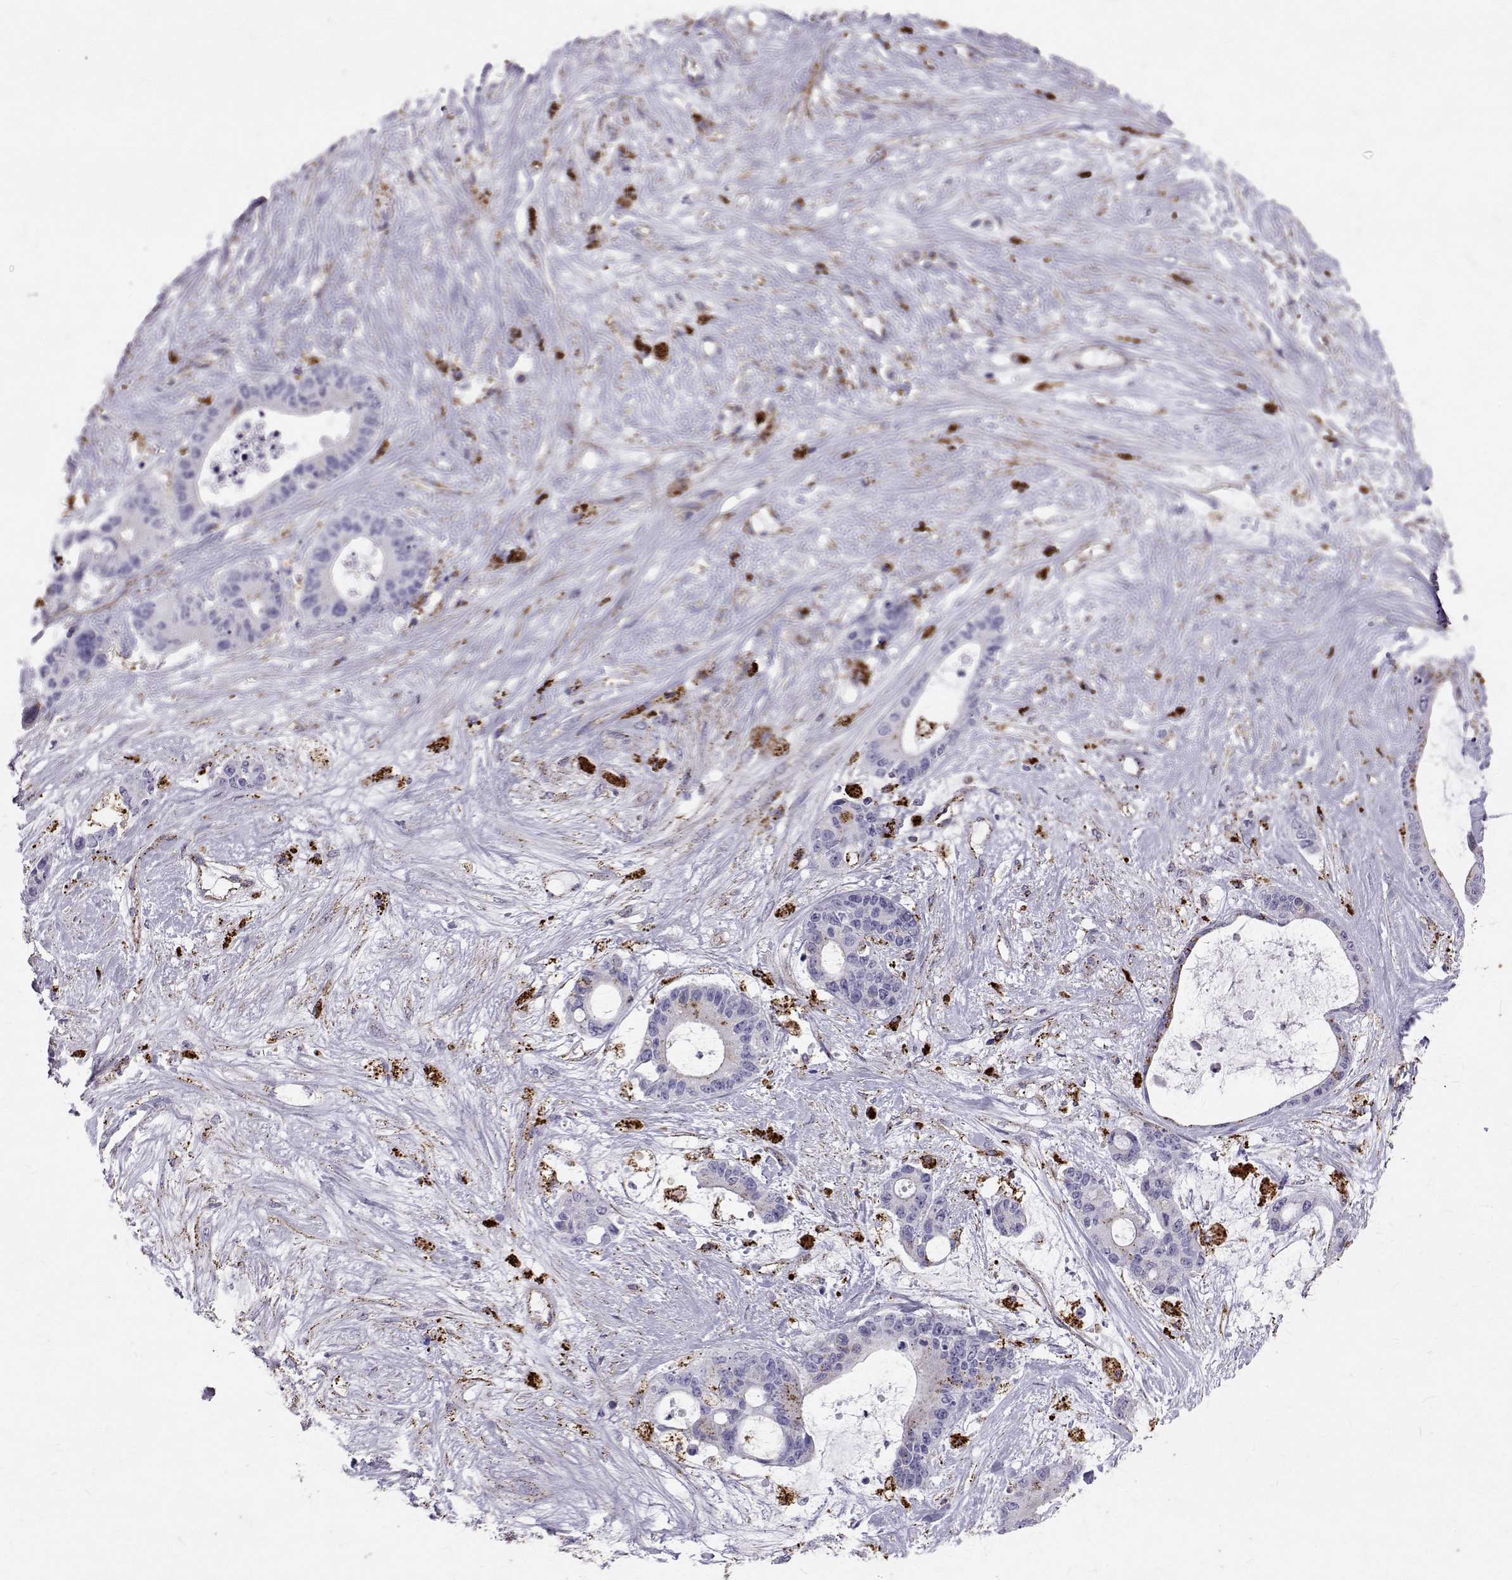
{"staining": {"intensity": "moderate", "quantity": "<25%", "location": "cytoplasmic/membranous"}, "tissue": "liver cancer", "cell_type": "Tumor cells", "image_type": "cancer", "snomed": [{"axis": "morphology", "description": "Normal tissue, NOS"}, {"axis": "morphology", "description": "Cholangiocarcinoma"}, {"axis": "topography", "description": "Liver"}, {"axis": "topography", "description": "Peripheral nerve tissue"}], "caption": "Moderate cytoplasmic/membranous positivity for a protein is present in about <25% of tumor cells of liver cancer (cholangiocarcinoma) using immunohistochemistry (IHC).", "gene": "TPP1", "patient": {"sex": "female", "age": 73}}